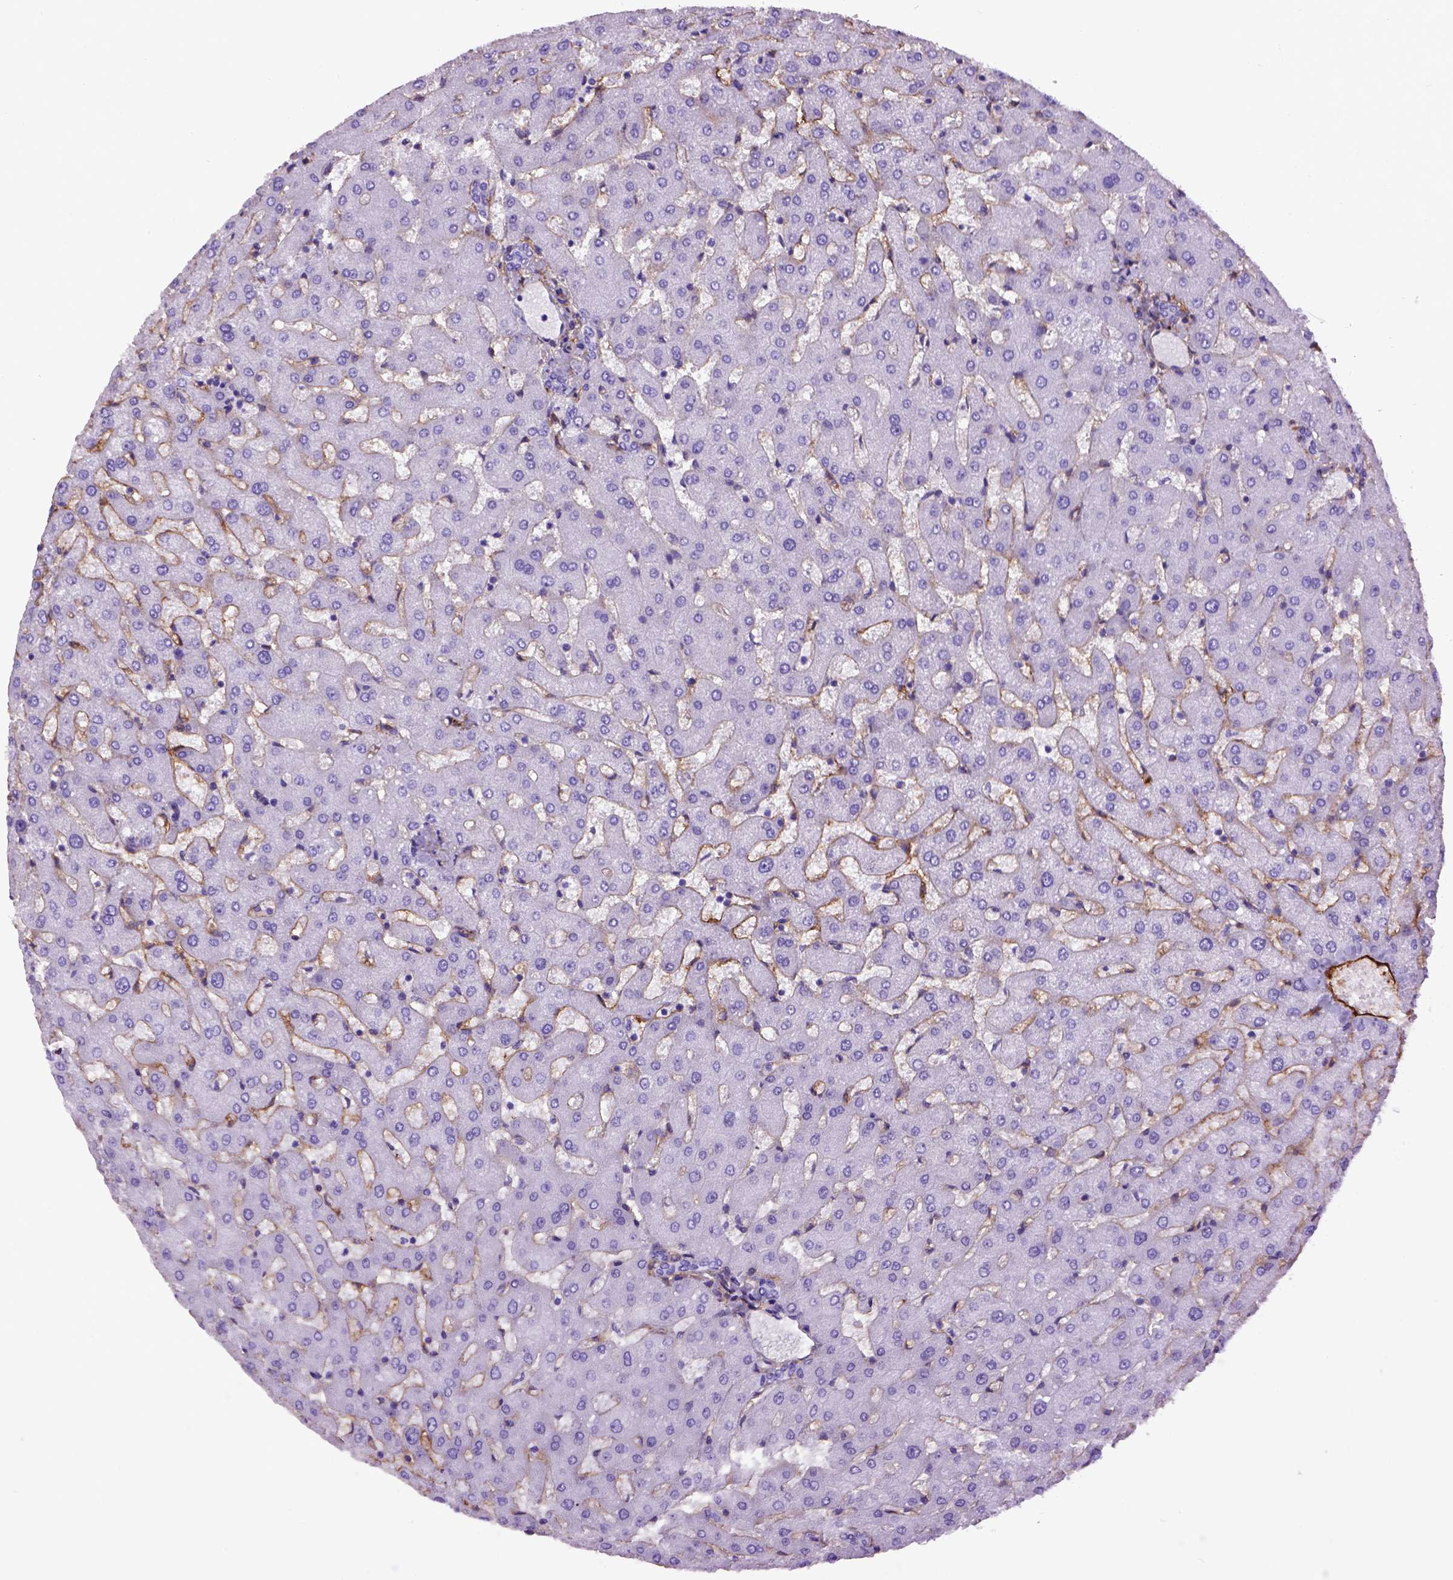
{"staining": {"intensity": "negative", "quantity": "none", "location": "none"}, "tissue": "liver", "cell_type": "Cholangiocytes", "image_type": "normal", "snomed": [{"axis": "morphology", "description": "Normal tissue, NOS"}, {"axis": "topography", "description": "Liver"}], "caption": "This is an IHC image of unremarkable liver. There is no staining in cholangiocytes.", "gene": "ENG", "patient": {"sex": "female", "age": 50}}